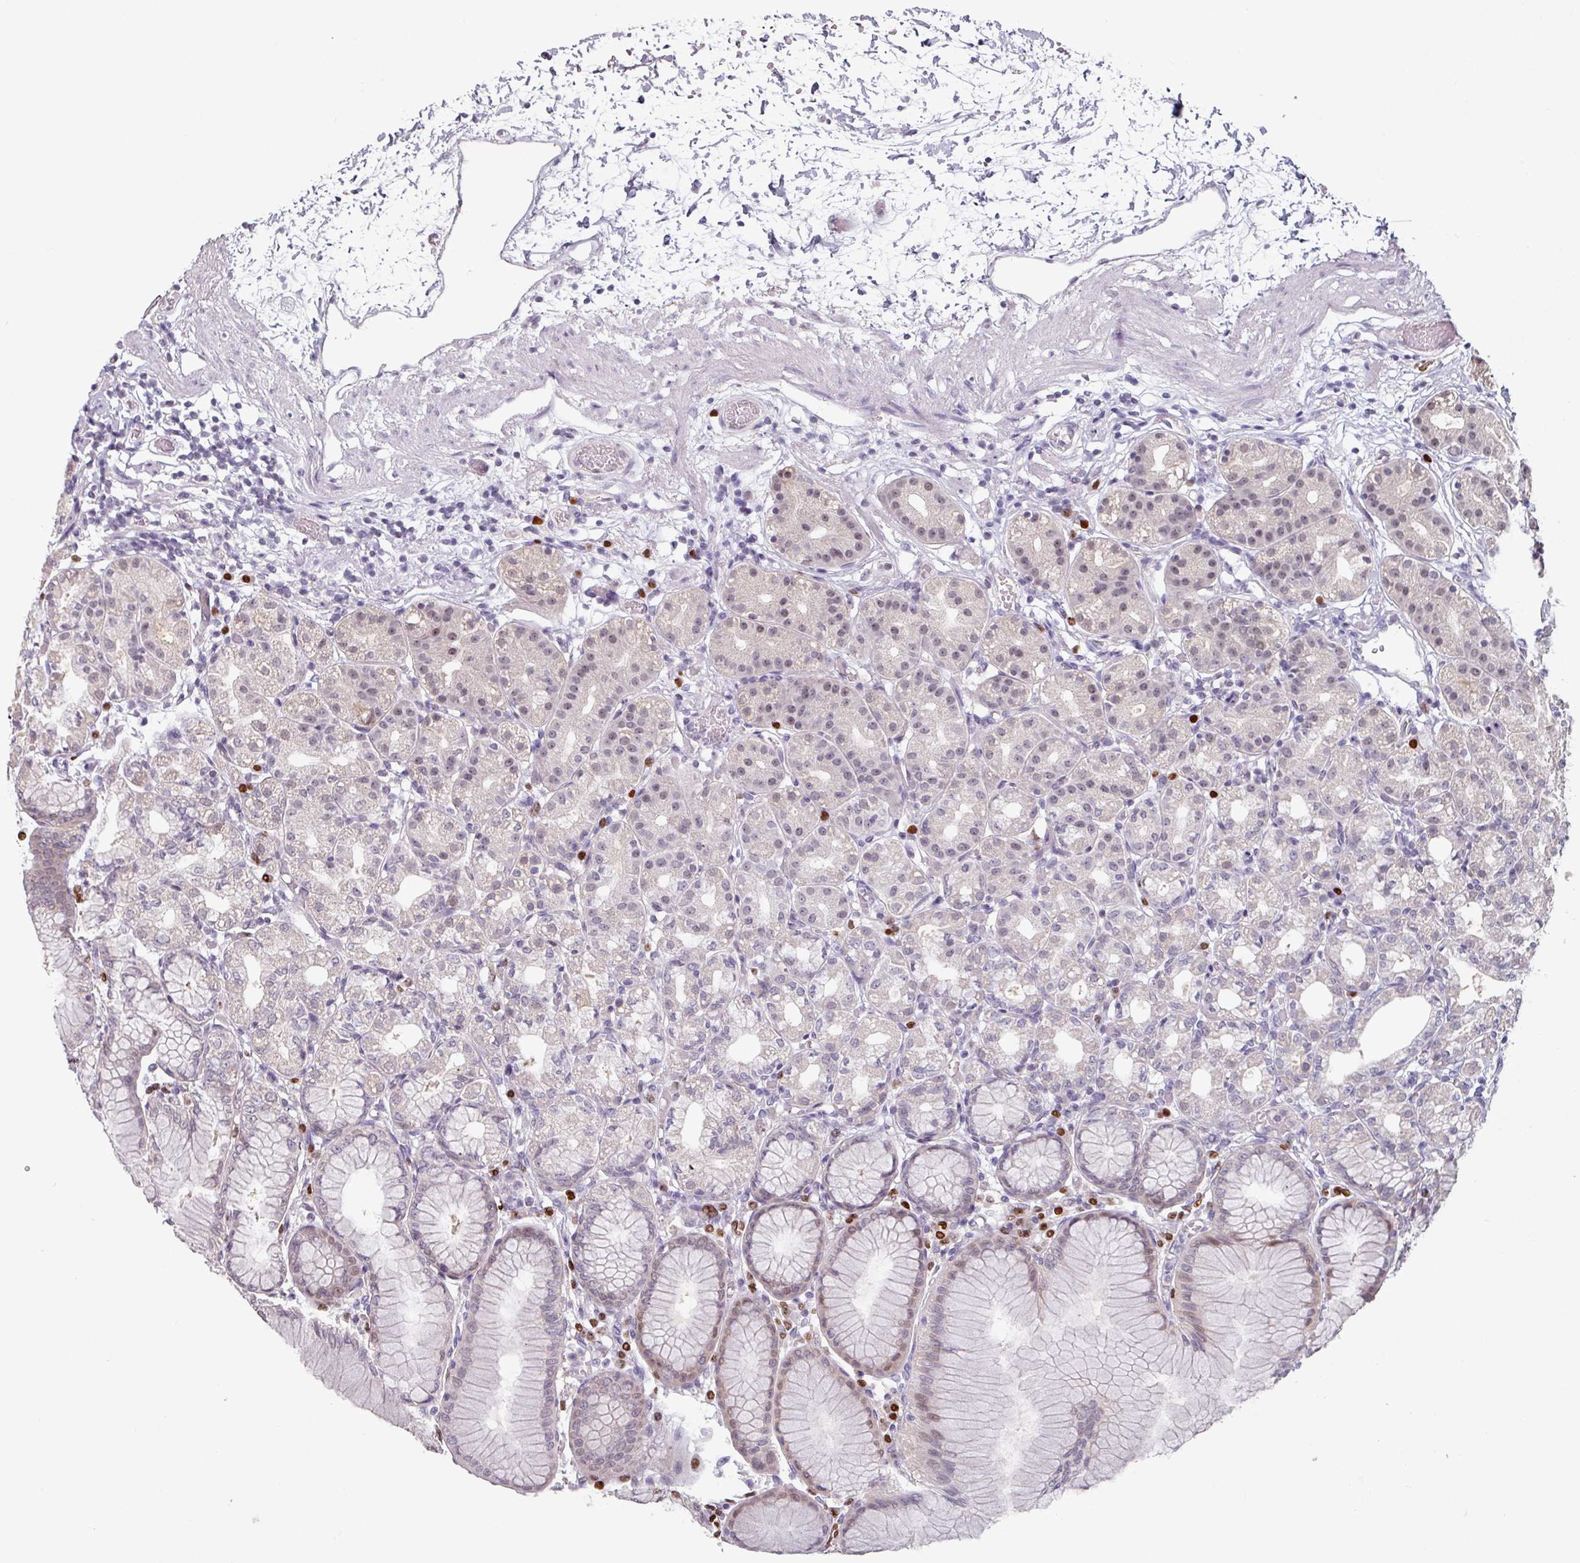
{"staining": {"intensity": "negative", "quantity": "none", "location": "none"}, "tissue": "stomach", "cell_type": "Glandular cells", "image_type": "normal", "snomed": [{"axis": "morphology", "description": "Normal tissue, NOS"}, {"axis": "topography", "description": "Stomach"}], "caption": "Glandular cells show no significant protein staining in benign stomach. (DAB IHC, high magnification).", "gene": "ZBTB6", "patient": {"sex": "female", "age": 57}}